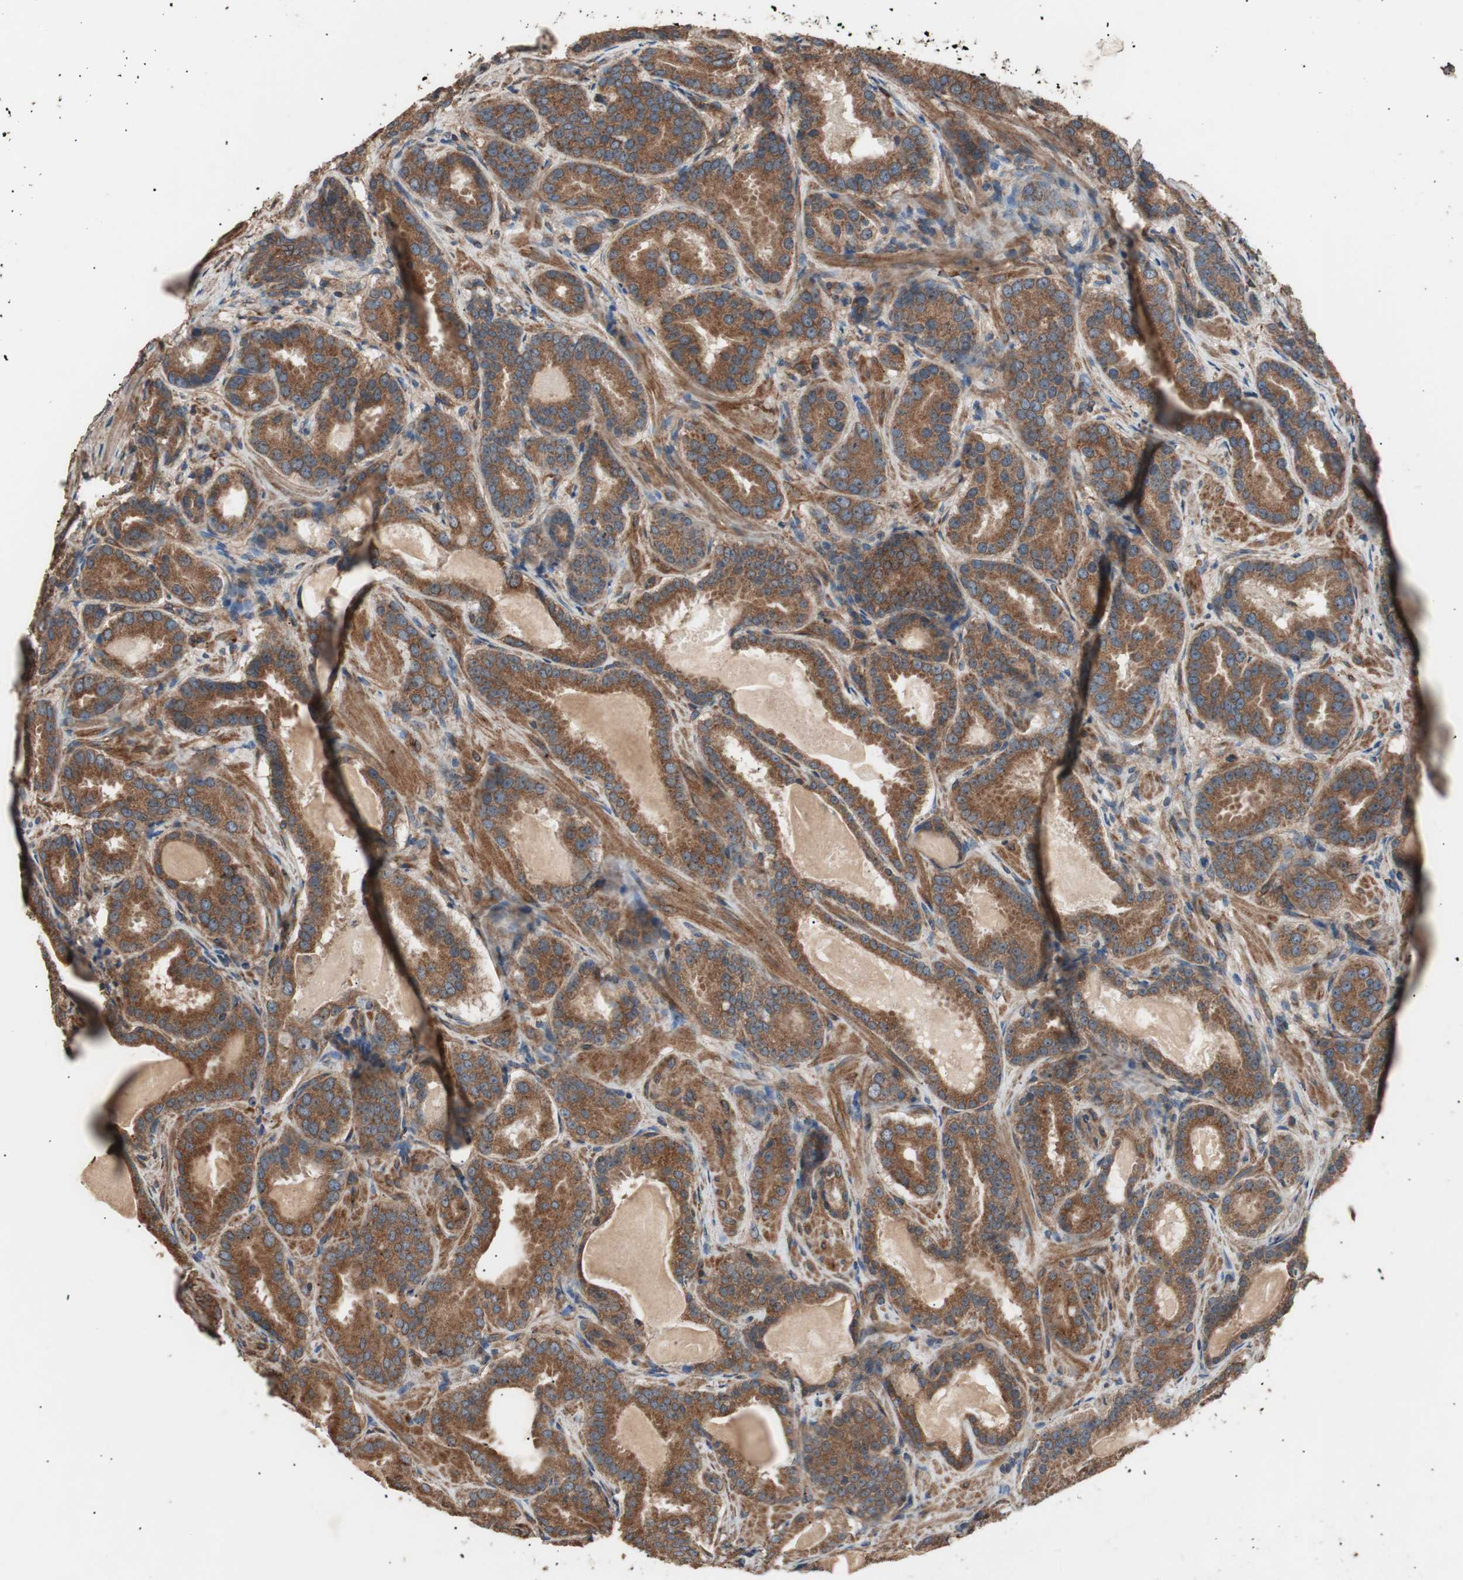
{"staining": {"intensity": "strong", "quantity": ">75%", "location": "cytoplasmic/membranous"}, "tissue": "prostate cancer", "cell_type": "Tumor cells", "image_type": "cancer", "snomed": [{"axis": "morphology", "description": "Adenocarcinoma, Low grade"}, {"axis": "topography", "description": "Prostate"}], "caption": "Adenocarcinoma (low-grade) (prostate) stained with DAB IHC demonstrates high levels of strong cytoplasmic/membranous expression in about >75% of tumor cells.", "gene": "LZTS1", "patient": {"sex": "male", "age": 59}}